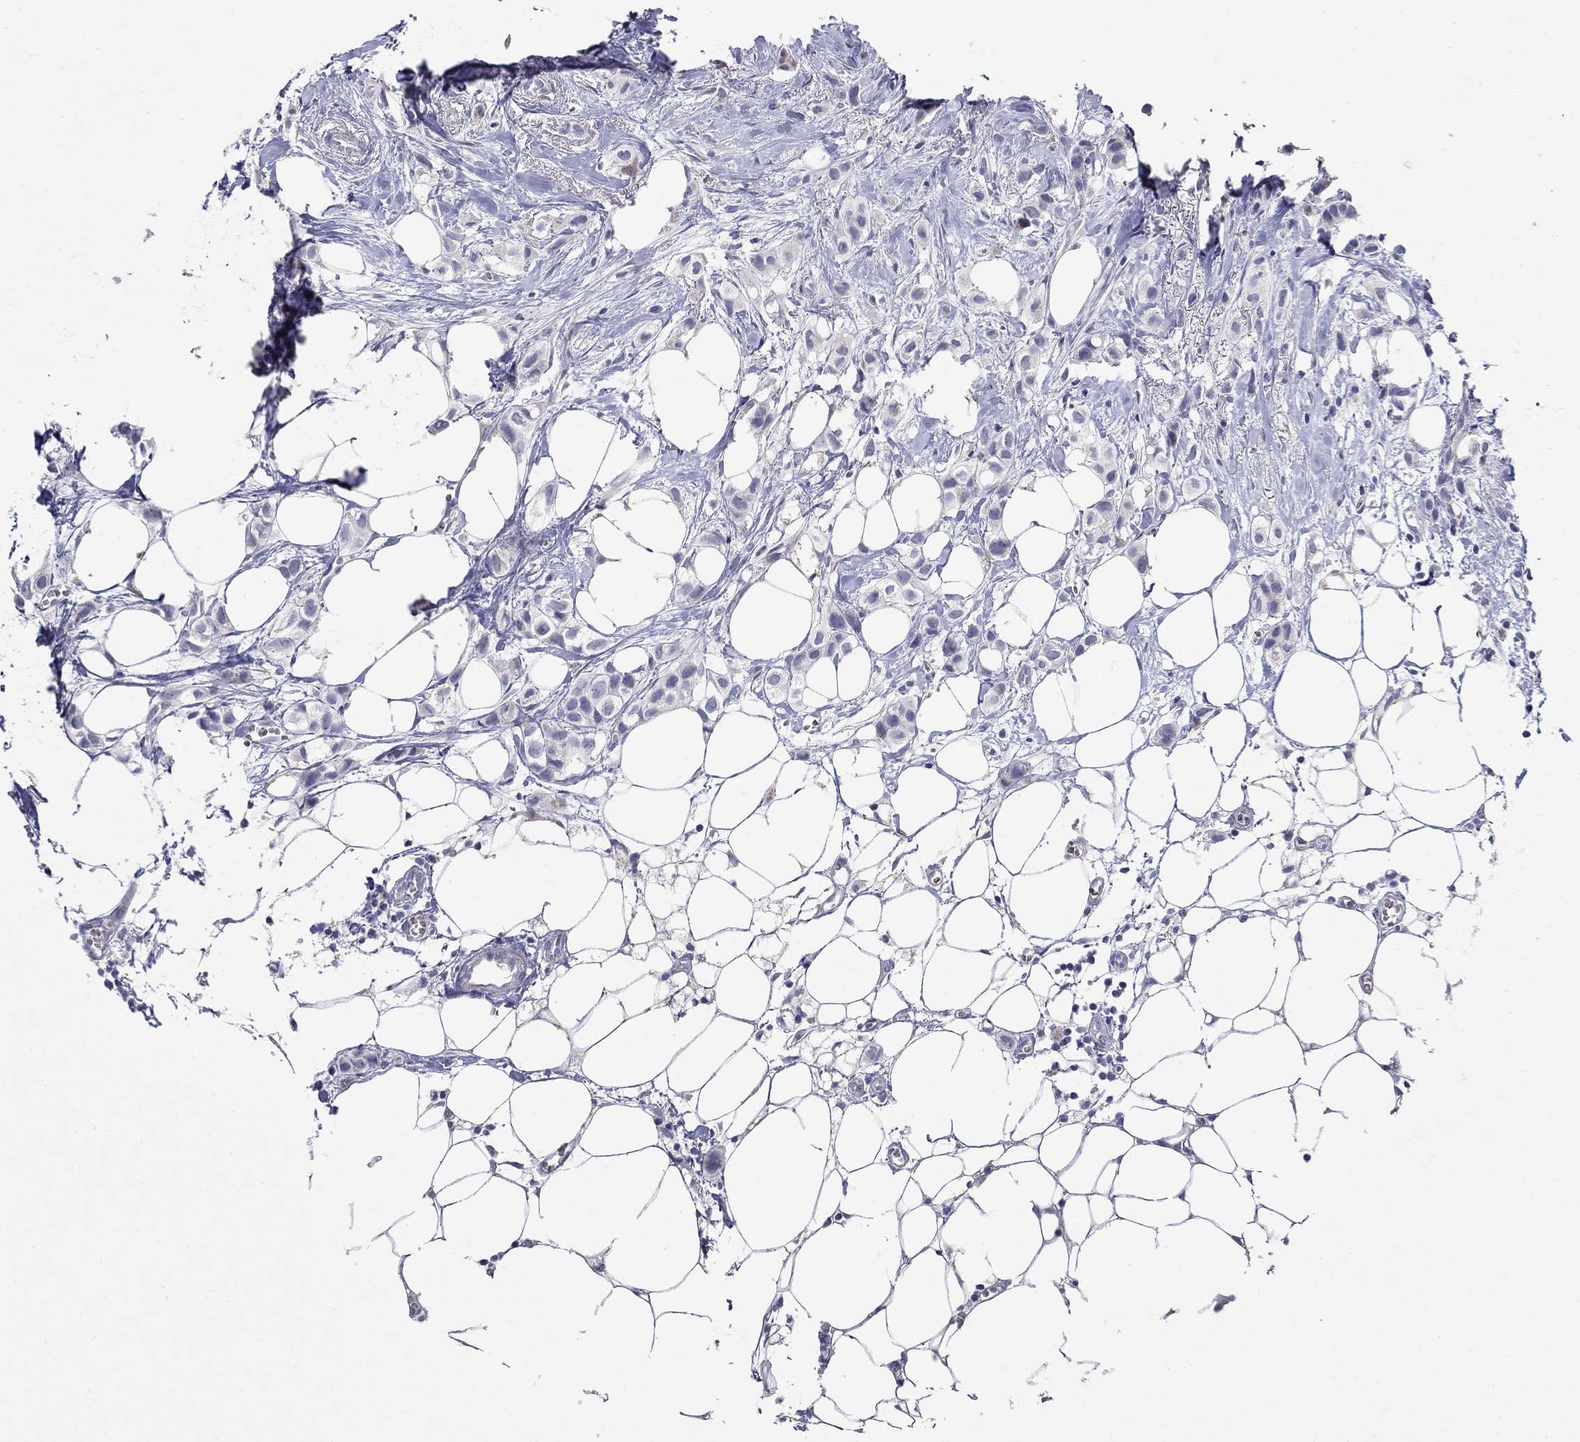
{"staining": {"intensity": "negative", "quantity": "none", "location": "none"}, "tissue": "breast cancer", "cell_type": "Tumor cells", "image_type": "cancer", "snomed": [{"axis": "morphology", "description": "Duct carcinoma"}, {"axis": "topography", "description": "Breast"}], "caption": "Immunohistochemistry of human breast infiltrating ductal carcinoma reveals no staining in tumor cells.", "gene": "HMX2", "patient": {"sex": "female", "age": 85}}